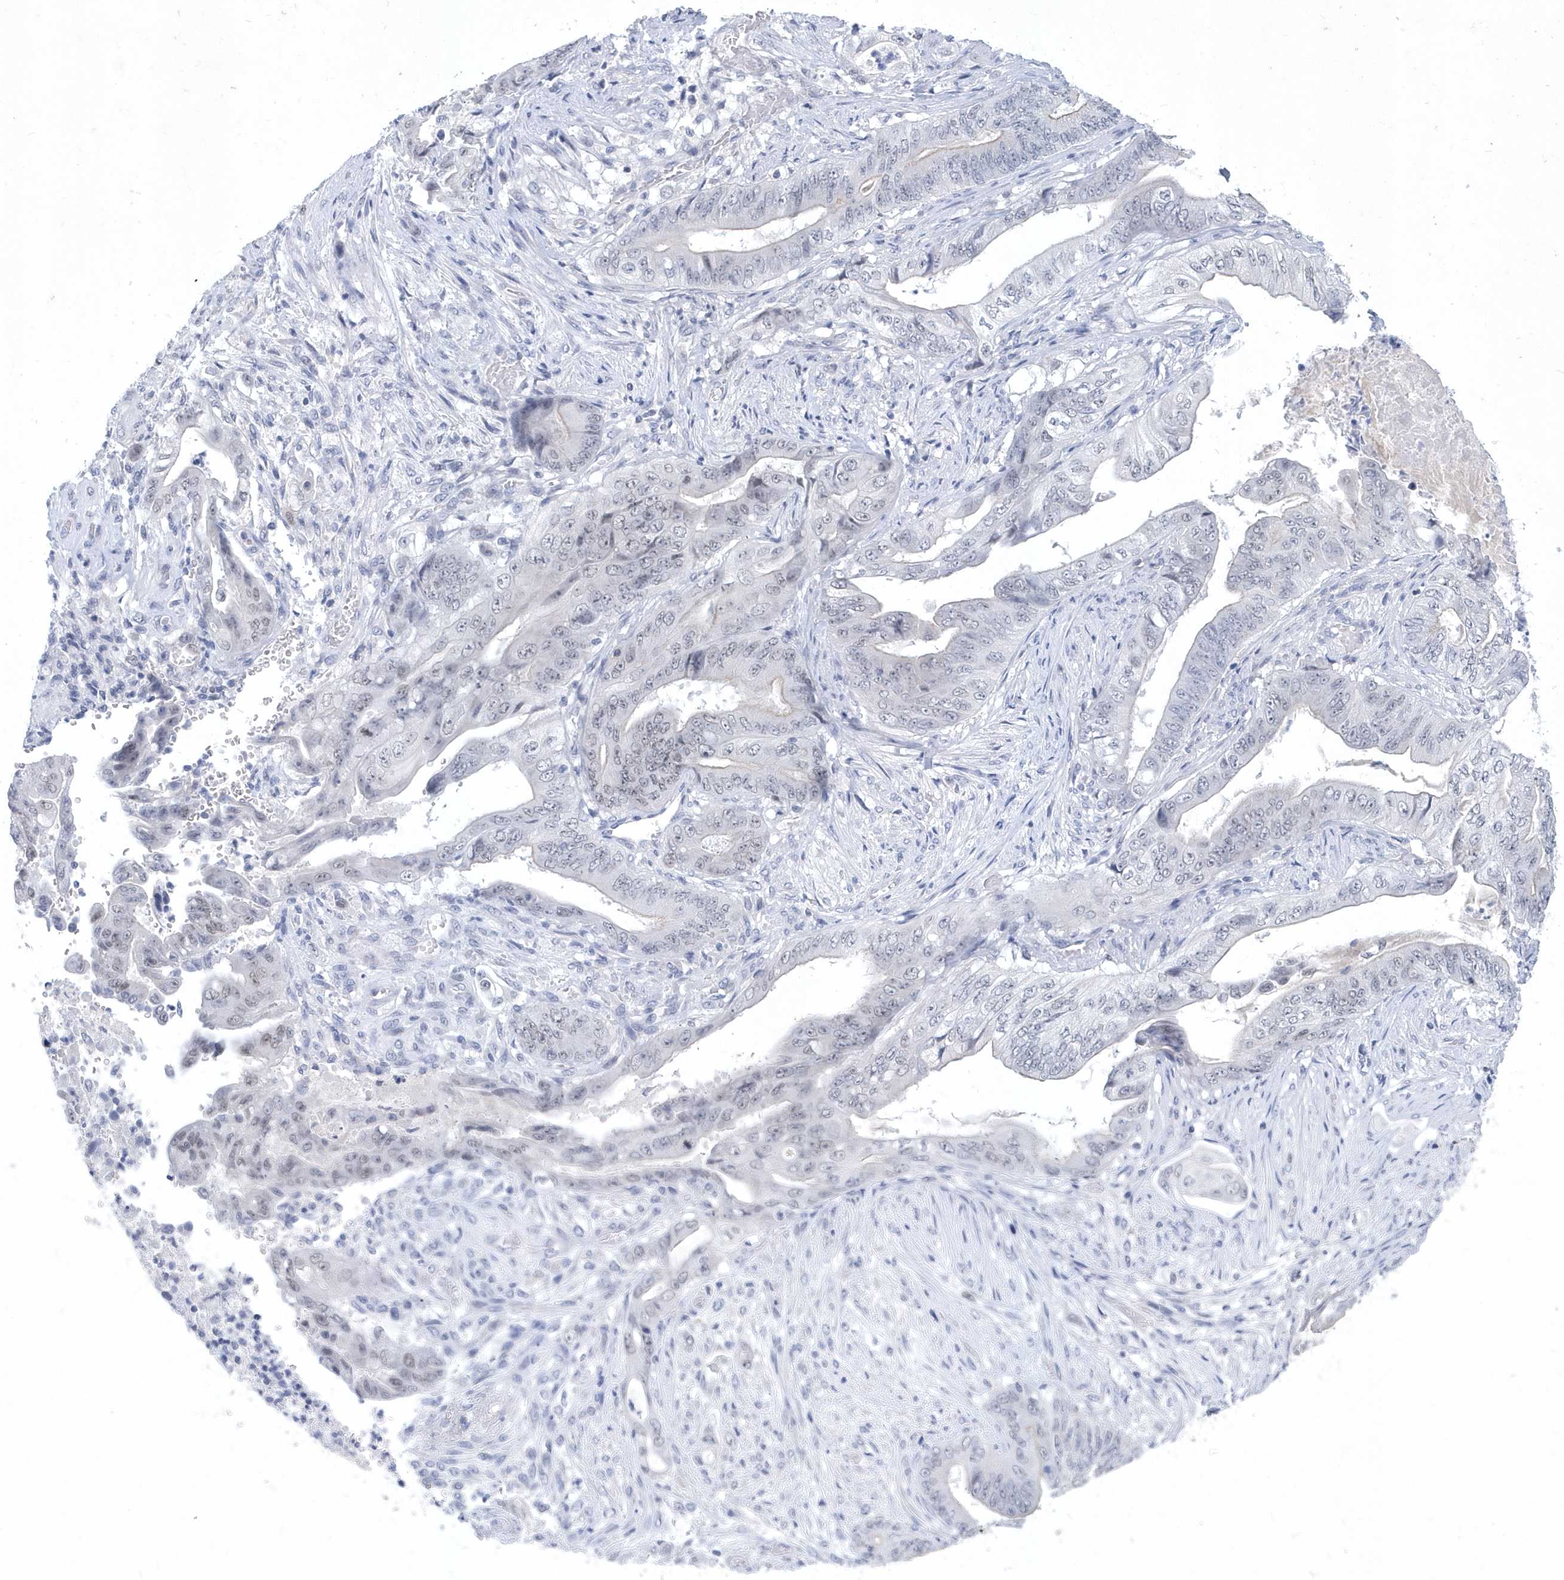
{"staining": {"intensity": "negative", "quantity": "none", "location": "none"}, "tissue": "stomach cancer", "cell_type": "Tumor cells", "image_type": "cancer", "snomed": [{"axis": "morphology", "description": "Adenocarcinoma, NOS"}, {"axis": "topography", "description": "Stomach"}], "caption": "Micrograph shows no significant protein positivity in tumor cells of stomach adenocarcinoma.", "gene": "SRGAP3", "patient": {"sex": "female", "age": 73}}